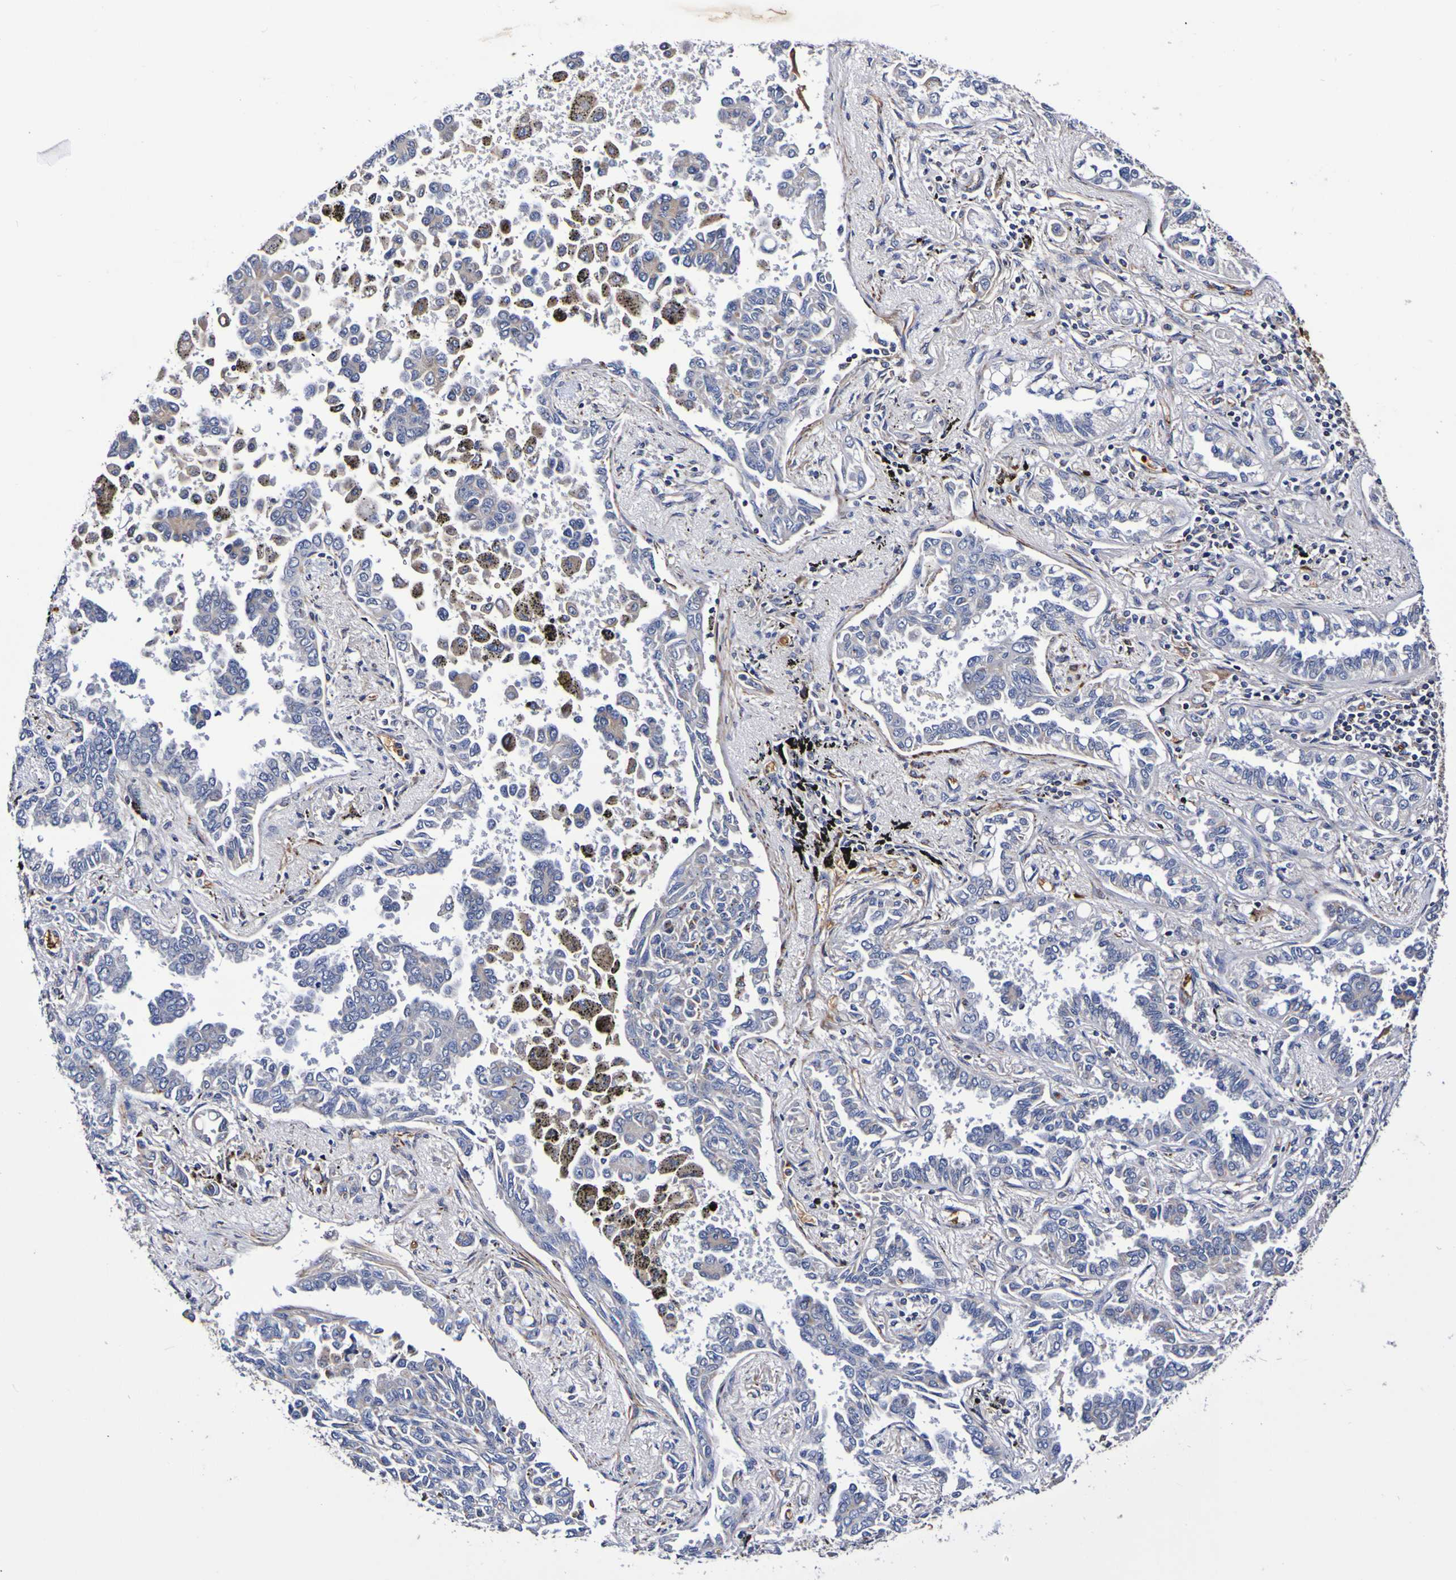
{"staining": {"intensity": "negative", "quantity": "none", "location": "none"}, "tissue": "lung cancer", "cell_type": "Tumor cells", "image_type": "cancer", "snomed": [{"axis": "morphology", "description": "Normal tissue, NOS"}, {"axis": "morphology", "description": "Adenocarcinoma, NOS"}, {"axis": "topography", "description": "Lung"}], "caption": "DAB (3,3'-diaminobenzidine) immunohistochemical staining of human adenocarcinoma (lung) demonstrates no significant staining in tumor cells.", "gene": "WNT4", "patient": {"sex": "male", "age": 59}}